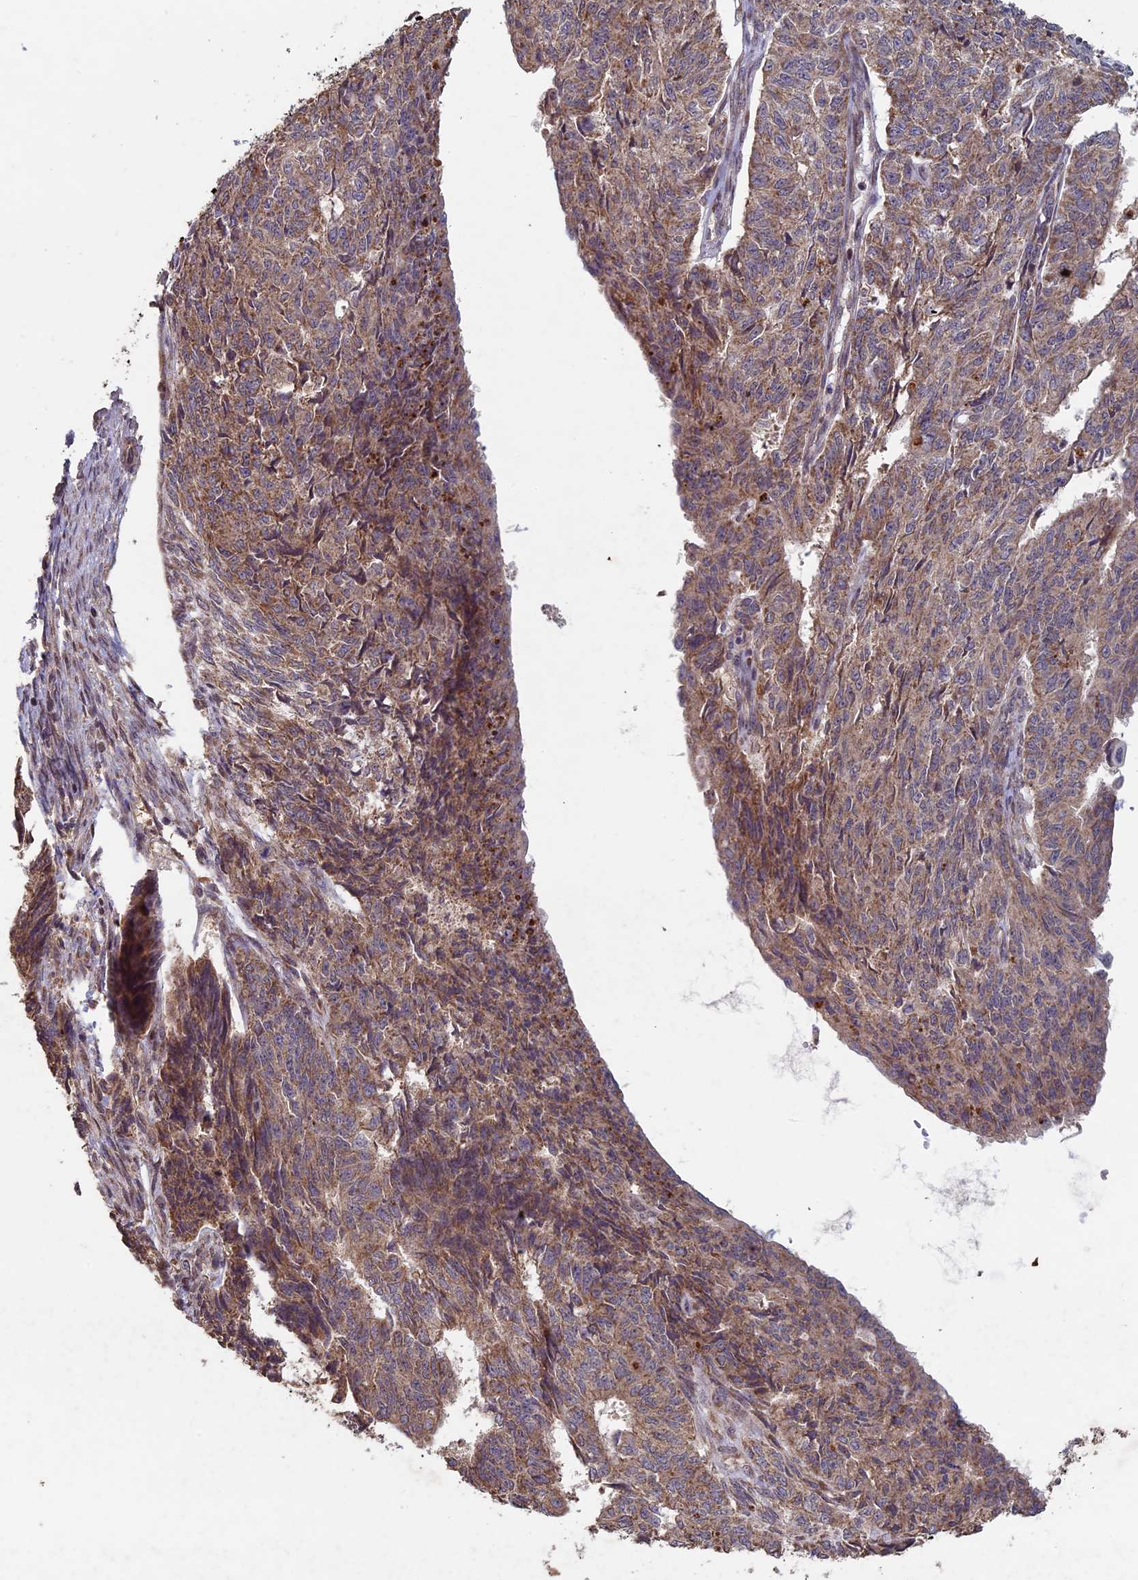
{"staining": {"intensity": "moderate", "quantity": ">75%", "location": "cytoplasmic/membranous"}, "tissue": "endometrial cancer", "cell_type": "Tumor cells", "image_type": "cancer", "snomed": [{"axis": "morphology", "description": "Adenocarcinoma, NOS"}, {"axis": "topography", "description": "Endometrium"}], "caption": "Protein expression analysis of human endometrial cancer reveals moderate cytoplasmic/membranous positivity in about >75% of tumor cells.", "gene": "RCCD1", "patient": {"sex": "female", "age": 32}}